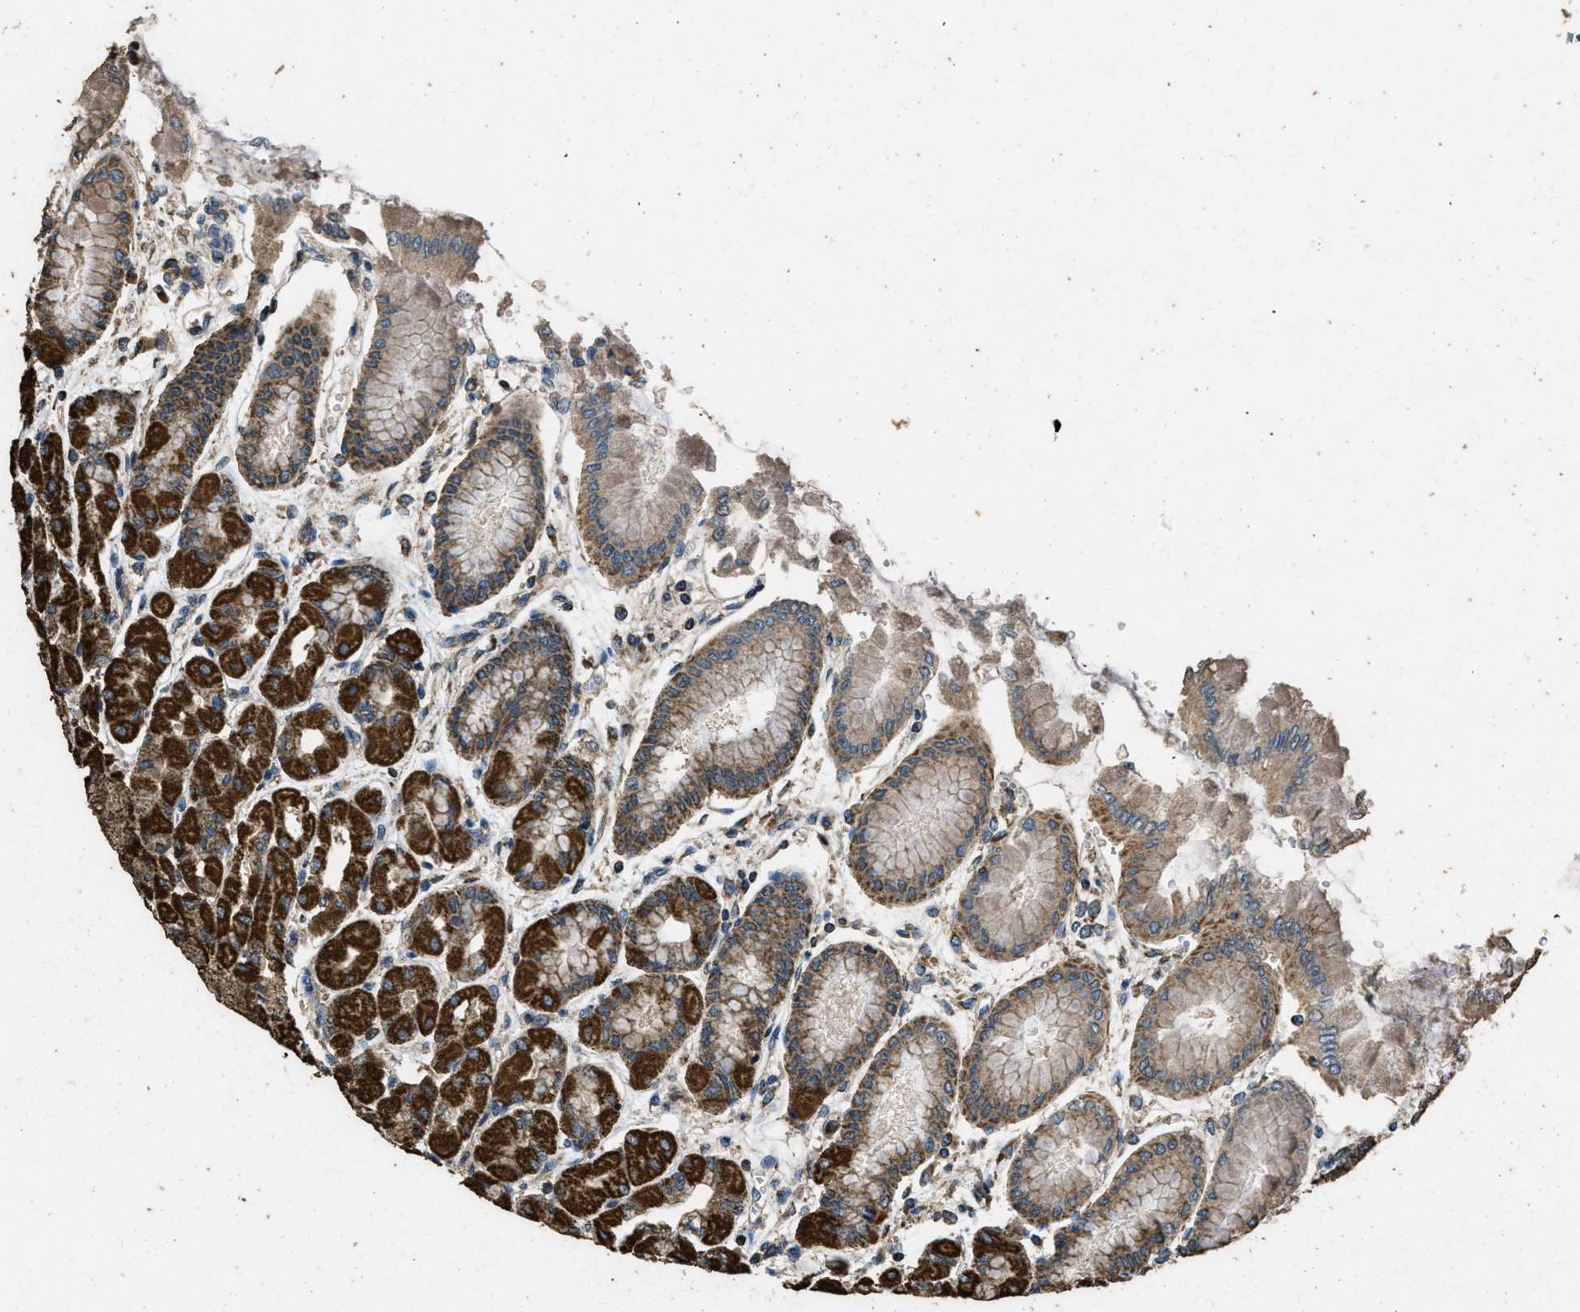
{"staining": {"intensity": "strong", "quantity": ">75%", "location": "cytoplasmic/membranous"}, "tissue": "stomach", "cell_type": "Glandular cells", "image_type": "normal", "snomed": [{"axis": "morphology", "description": "Normal tissue, NOS"}, {"axis": "topography", "description": "Stomach, upper"}], "caption": "The micrograph exhibits a brown stain indicating the presence of a protein in the cytoplasmic/membranous of glandular cells in stomach. (Stains: DAB (3,3'-diaminobenzidine) in brown, nuclei in blue, Microscopy: brightfield microscopy at high magnification).", "gene": "CYRIA", "patient": {"sex": "female", "age": 56}}